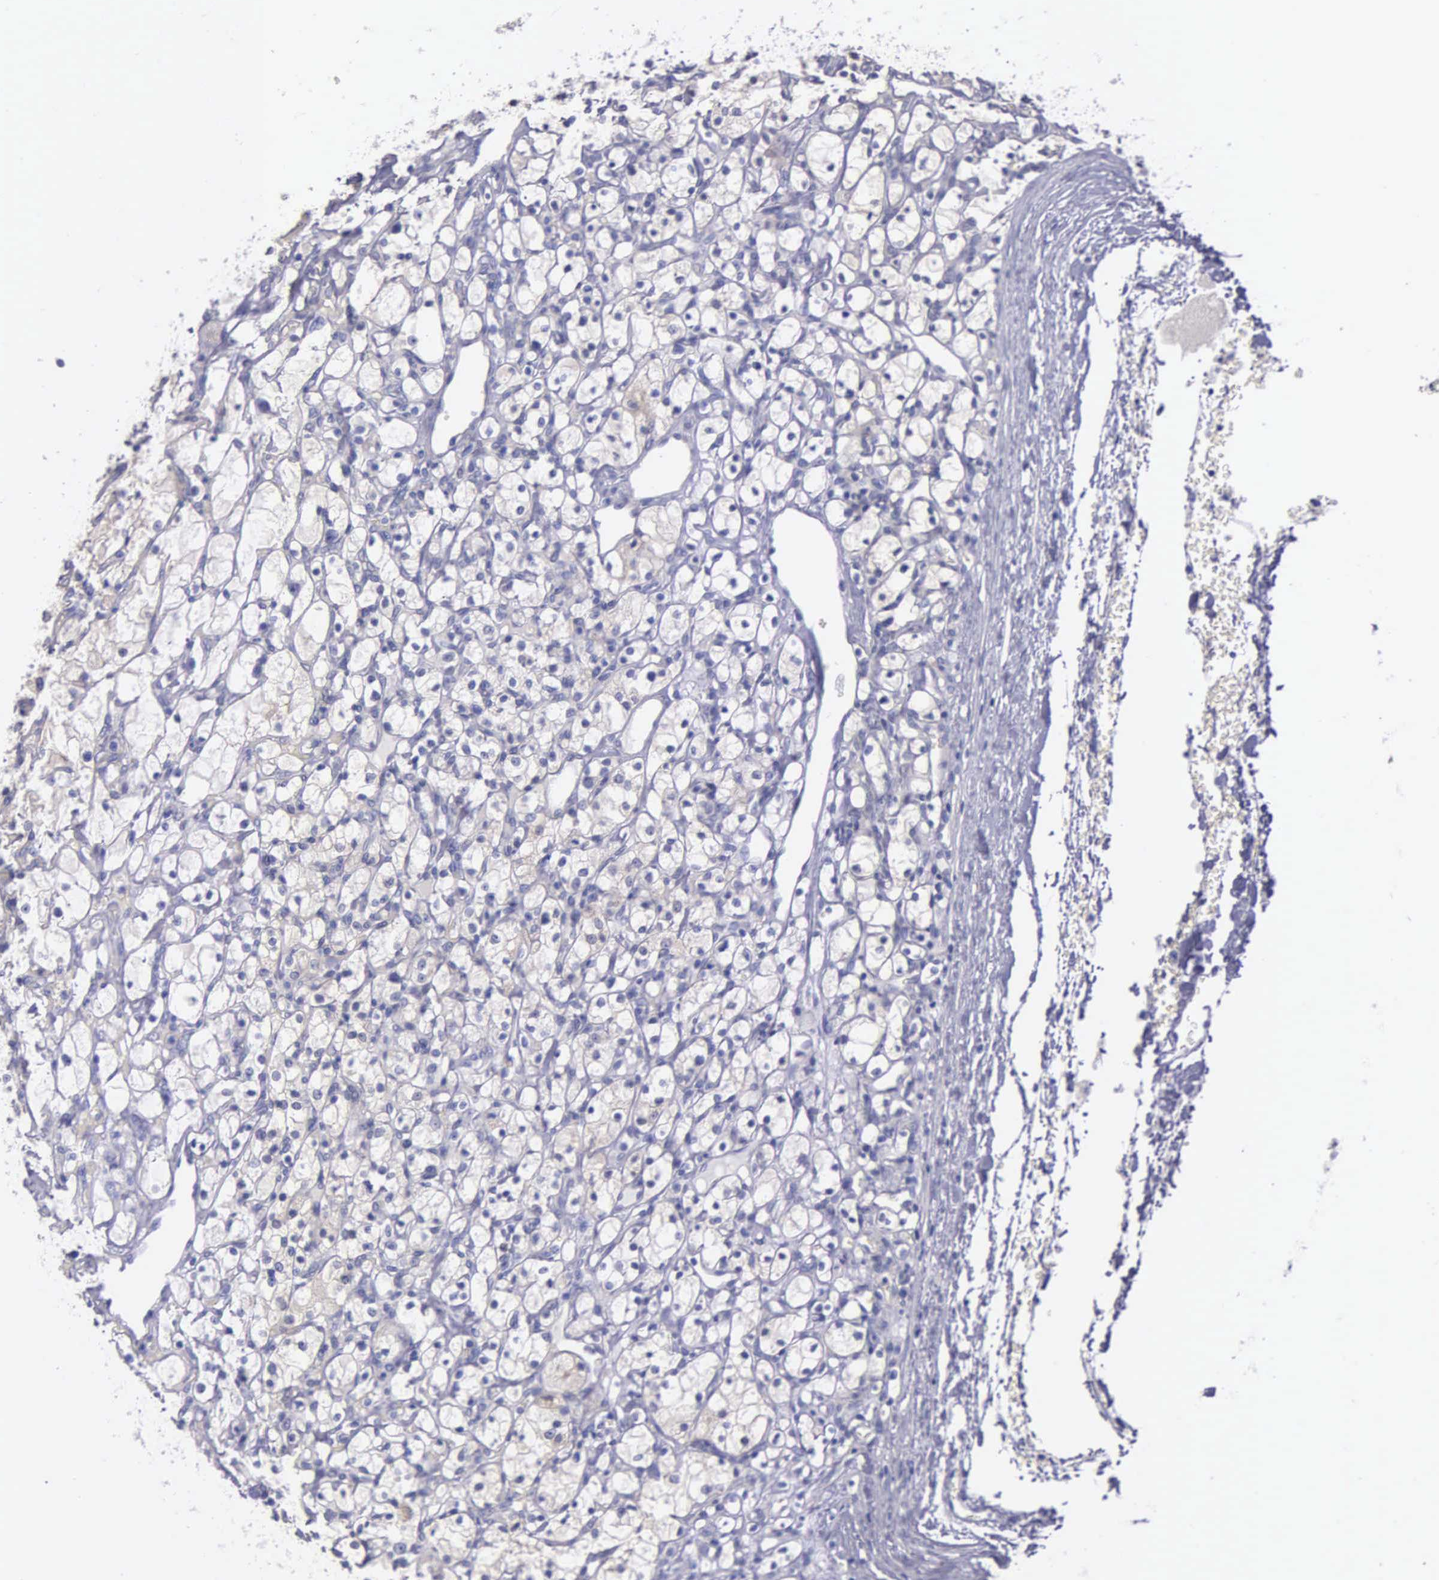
{"staining": {"intensity": "negative", "quantity": "none", "location": "none"}, "tissue": "renal cancer", "cell_type": "Tumor cells", "image_type": "cancer", "snomed": [{"axis": "morphology", "description": "Adenocarcinoma, NOS"}, {"axis": "topography", "description": "Kidney"}], "caption": "This image is of renal adenocarcinoma stained with IHC to label a protein in brown with the nuclei are counter-stained blue. There is no expression in tumor cells.", "gene": "GSTT2", "patient": {"sex": "female", "age": 83}}